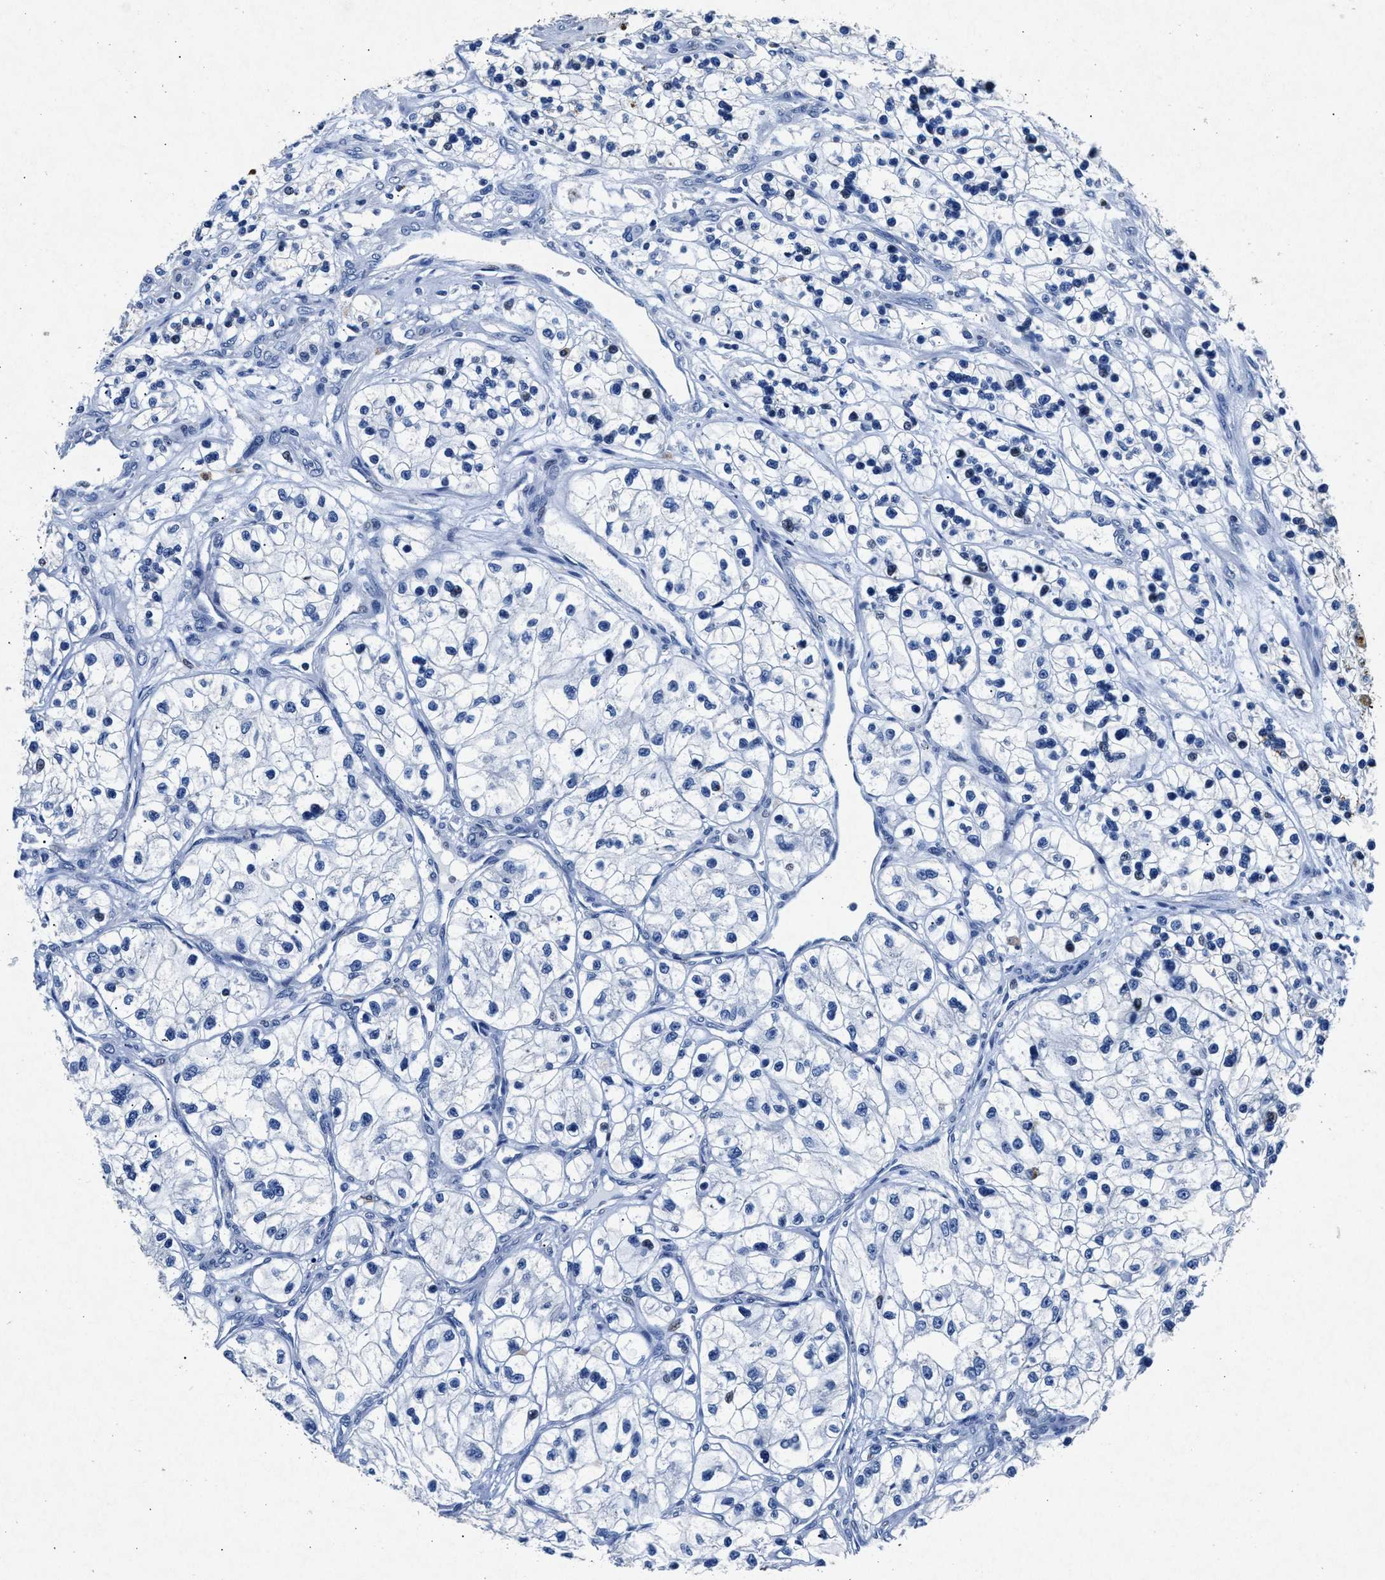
{"staining": {"intensity": "negative", "quantity": "none", "location": "none"}, "tissue": "renal cancer", "cell_type": "Tumor cells", "image_type": "cancer", "snomed": [{"axis": "morphology", "description": "Adenocarcinoma, NOS"}, {"axis": "topography", "description": "Kidney"}], "caption": "The histopathology image reveals no staining of tumor cells in renal cancer (adenocarcinoma).", "gene": "MAP6", "patient": {"sex": "female", "age": 57}}